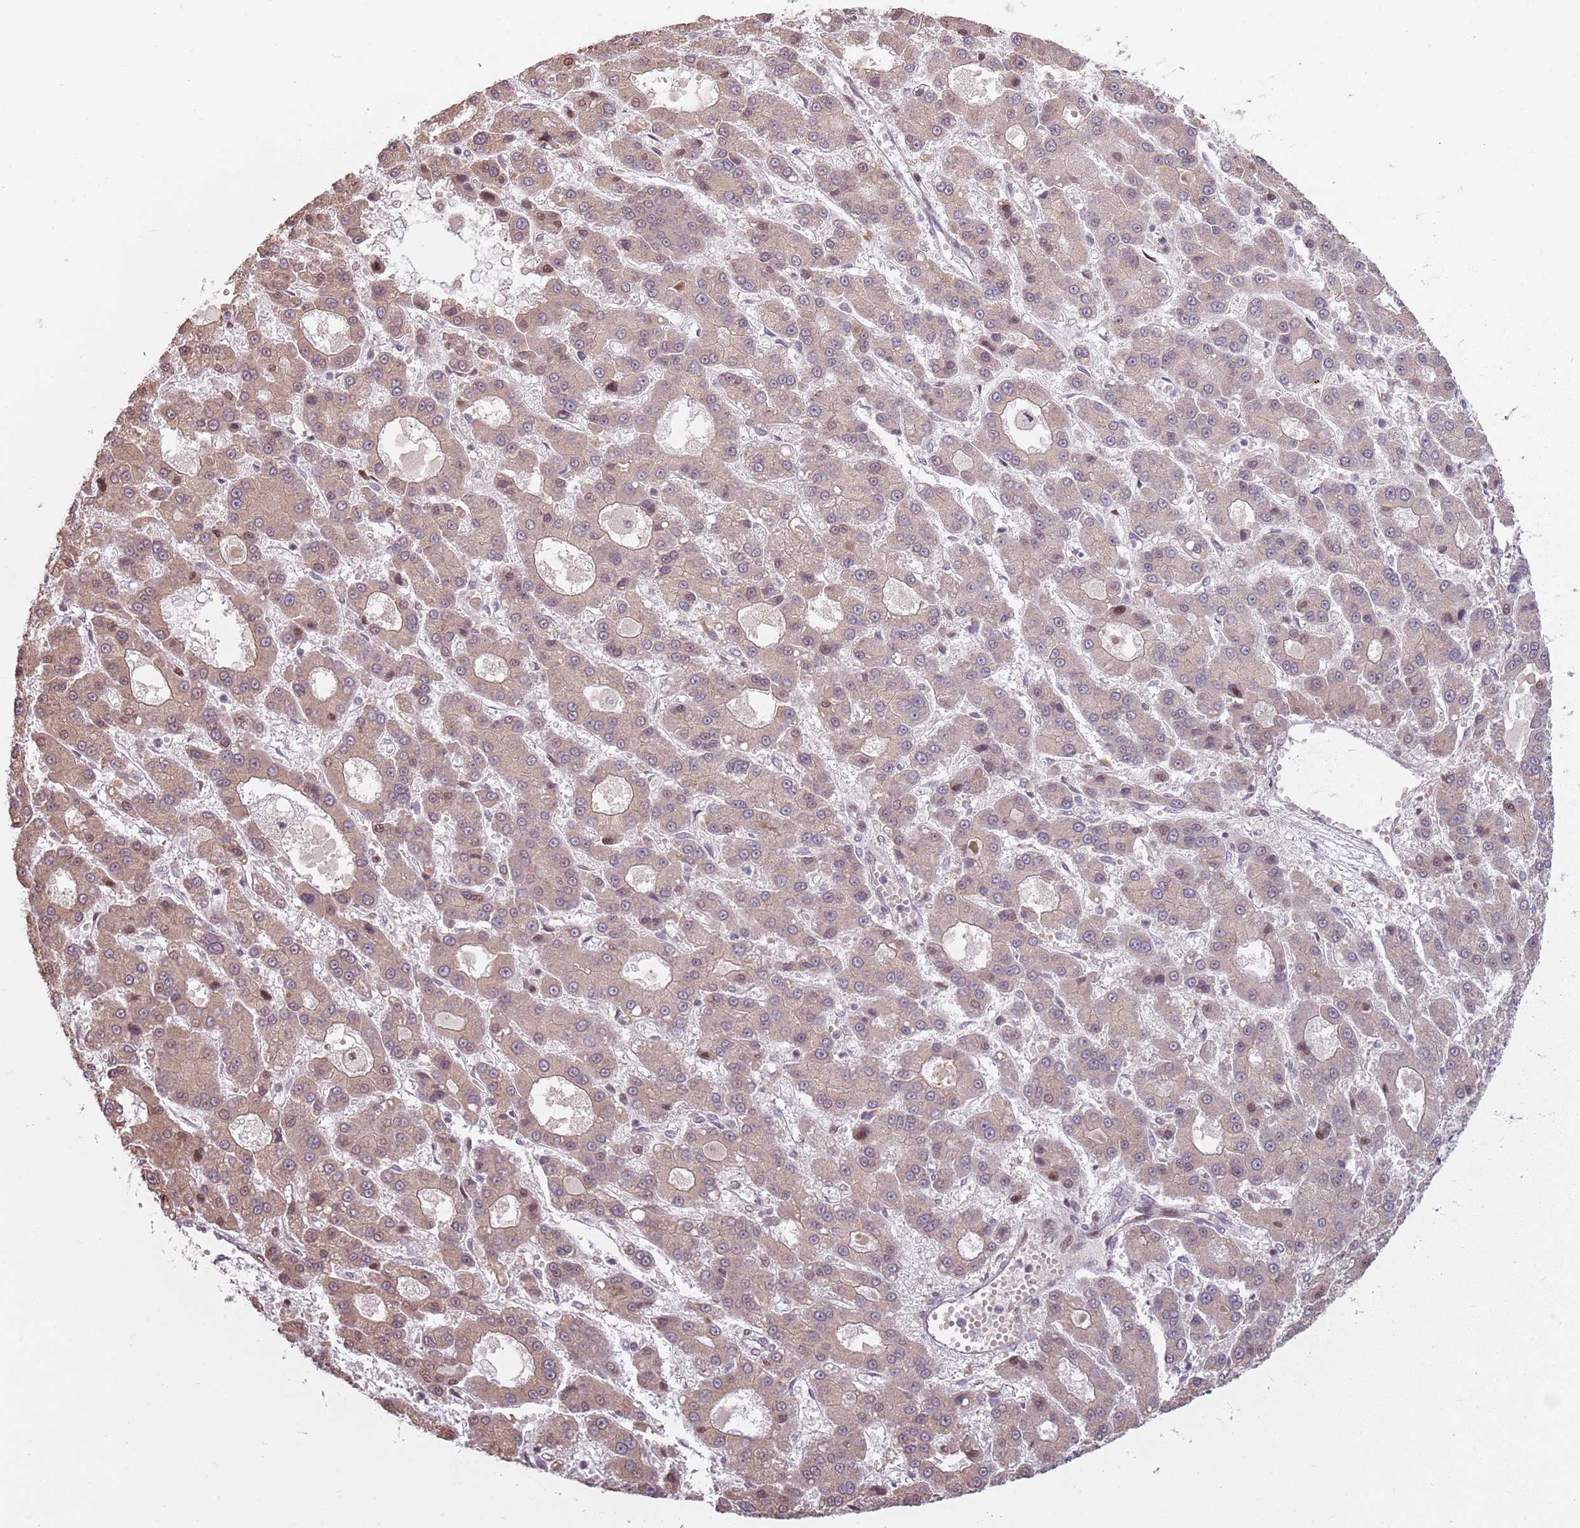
{"staining": {"intensity": "weak", "quantity": ">75%", "location": "cytoplasmic/membranous,nuclear"}, "tissue": "liver cancer", "cell_type": "Tumor cells", "image_type": "cancer", "snomed": [{"axis": "morphology", "description": "Carcinoma, Hepatocellular, NOS"}, {"axis": "topography", "description": "Liver"}], "caption": "Immunohistochemical staining of liver hepatocellular carcinoma reveals weak cytoplasmic/membranous and nuclear protein positivity in about >75% of tumor cells.", "gene": "ADGRG1", "patient": {"sex": "male", "age": 70}}